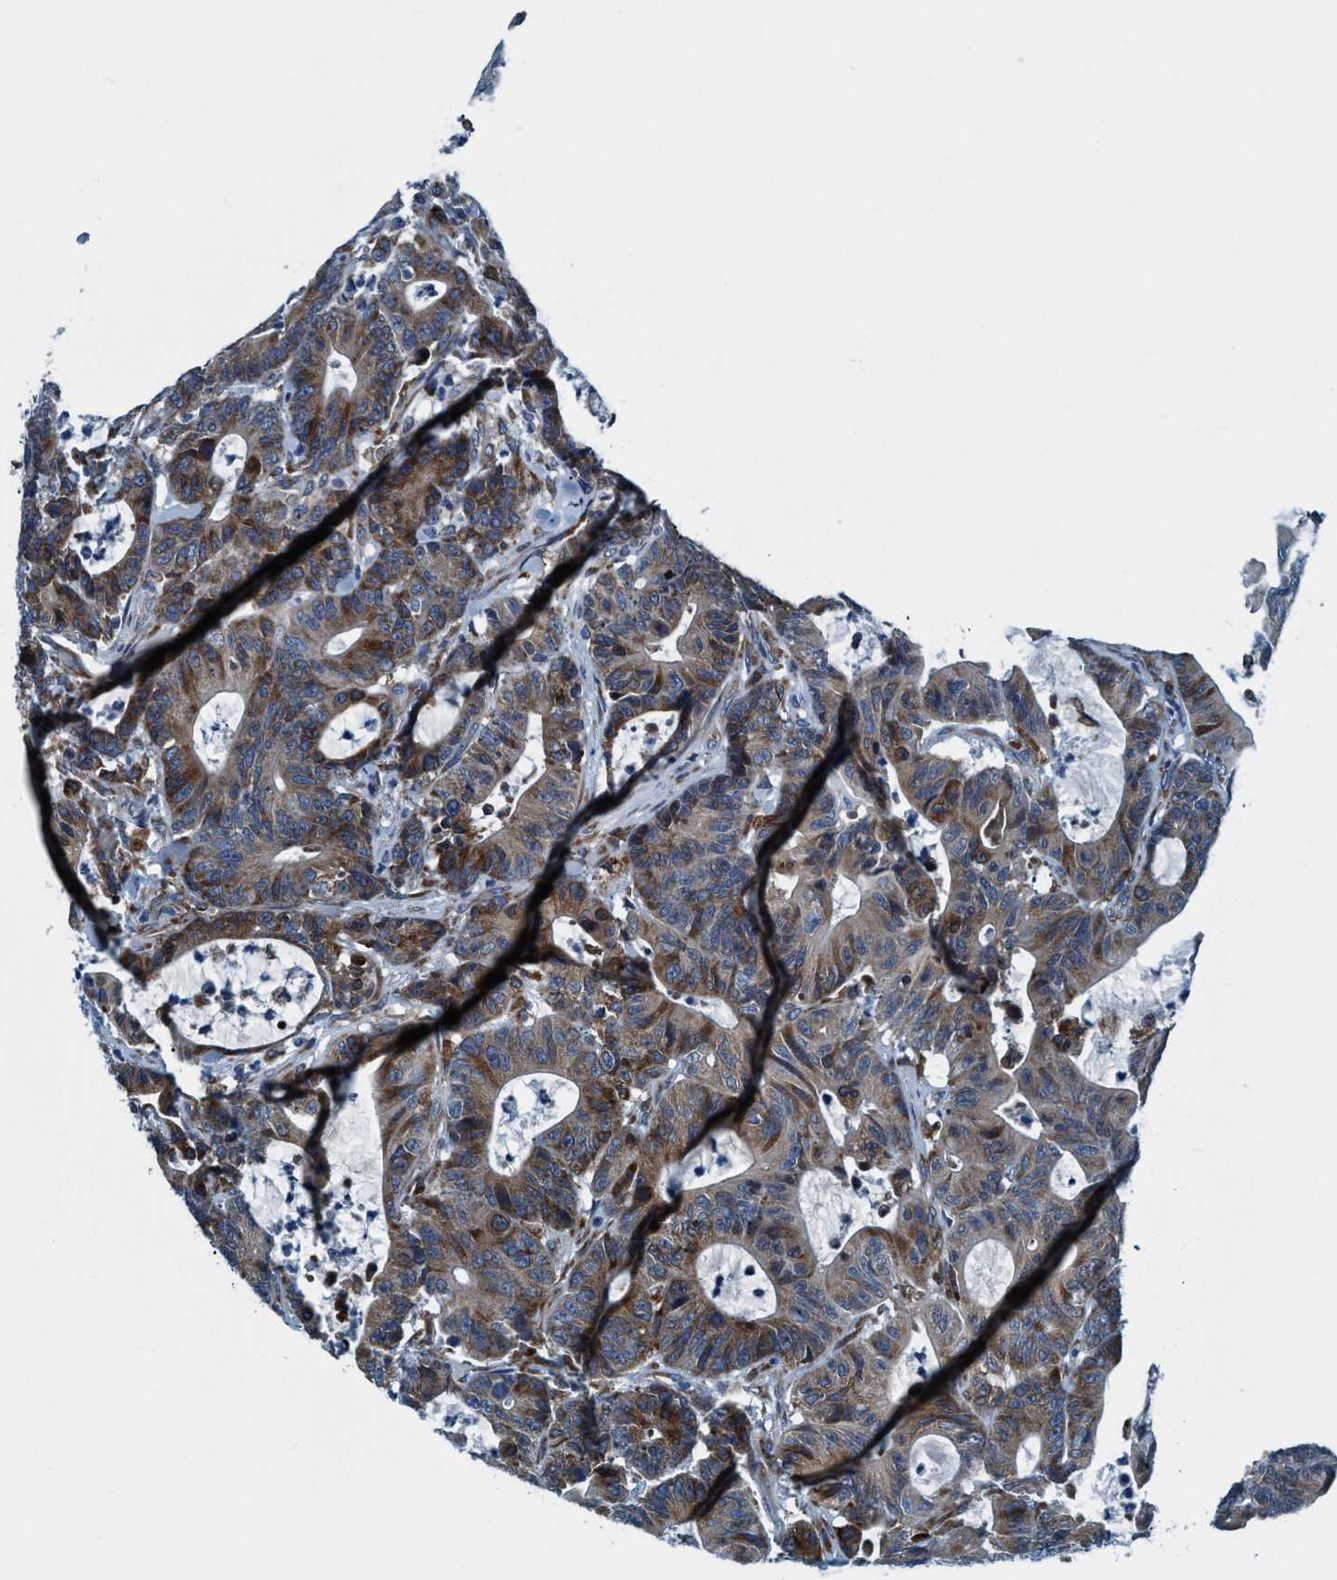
{"staining": {"intensity": "moderate", "quantity": "25%-75%", "location": "cytoplasmic/membranous"}, "tissue": "colorectal cancer", "cell_type": "Tumor cells", "image_type": "cancer", "snomed": [{"axis": "morphology", "description": "Adenocarcinoma, NOS"}, {"axis": "topography", "description": "Colon"}], "caption": "Human colorectal cancer stained with a protein marker reveals moderate staining in tumor cells.", "gene": "ARMC9", "patient": {"sex": "female", "age": 84}}